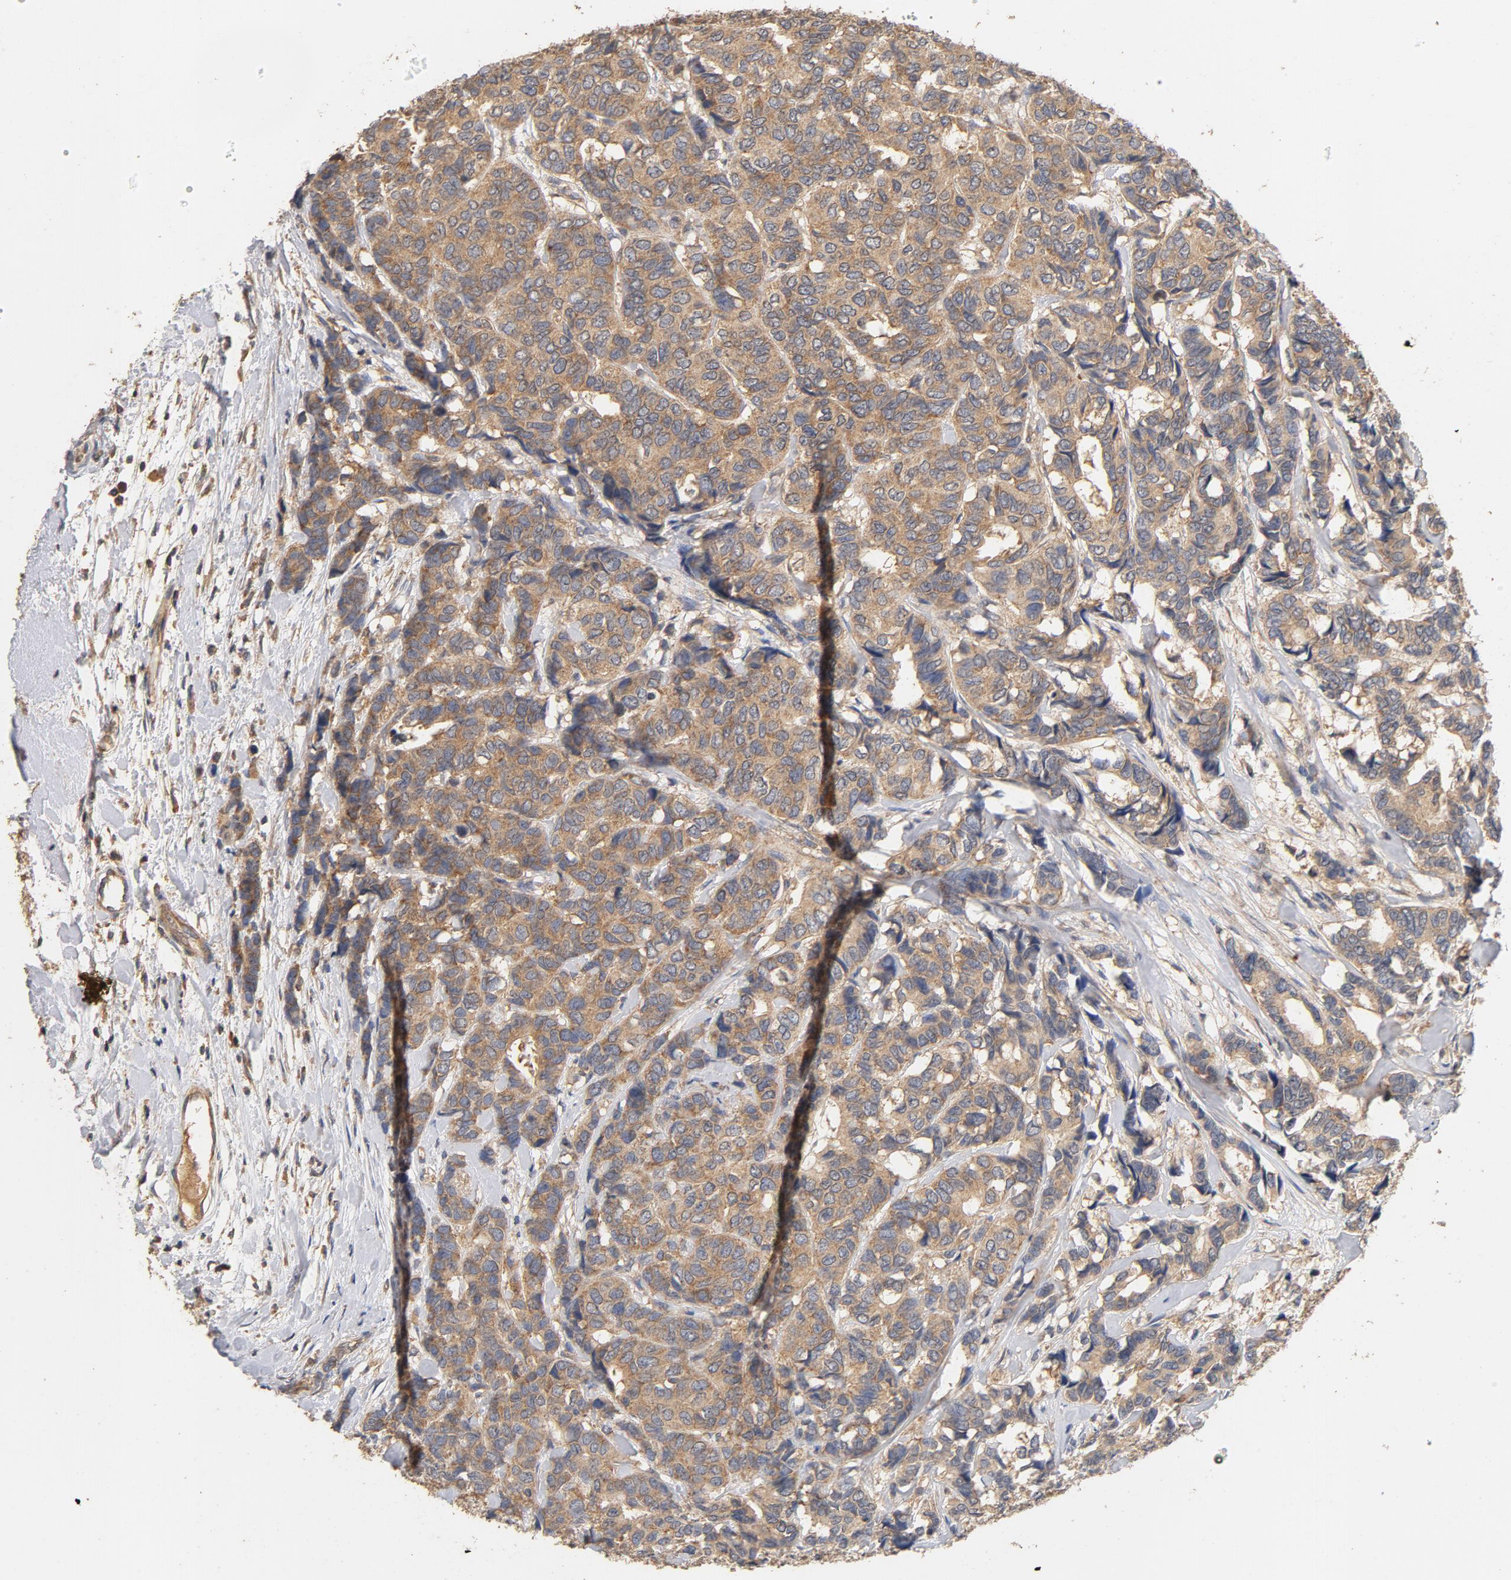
{"staining": {"intensity": "moderate", "quantity": ">75%", "location": "cytoplasmic/membranous"}, "tissue": "breast cancer", "cell_type": "Tumor cells", "image_type": "cancer", "snomed": [{"axis": "morphology", "description": "Duct carcinoma"}, {"axis": "topography", "description": "Breast"}], "caption": "There is medium levels of moderate cytoplasmic/membranous positivity in tumor cells of breast intraductal carcinoma, as demonstrated by immunohistochemical staining (brown color).", "gene": "DDX6", "patient": {"sex": "female", "age": 87}}